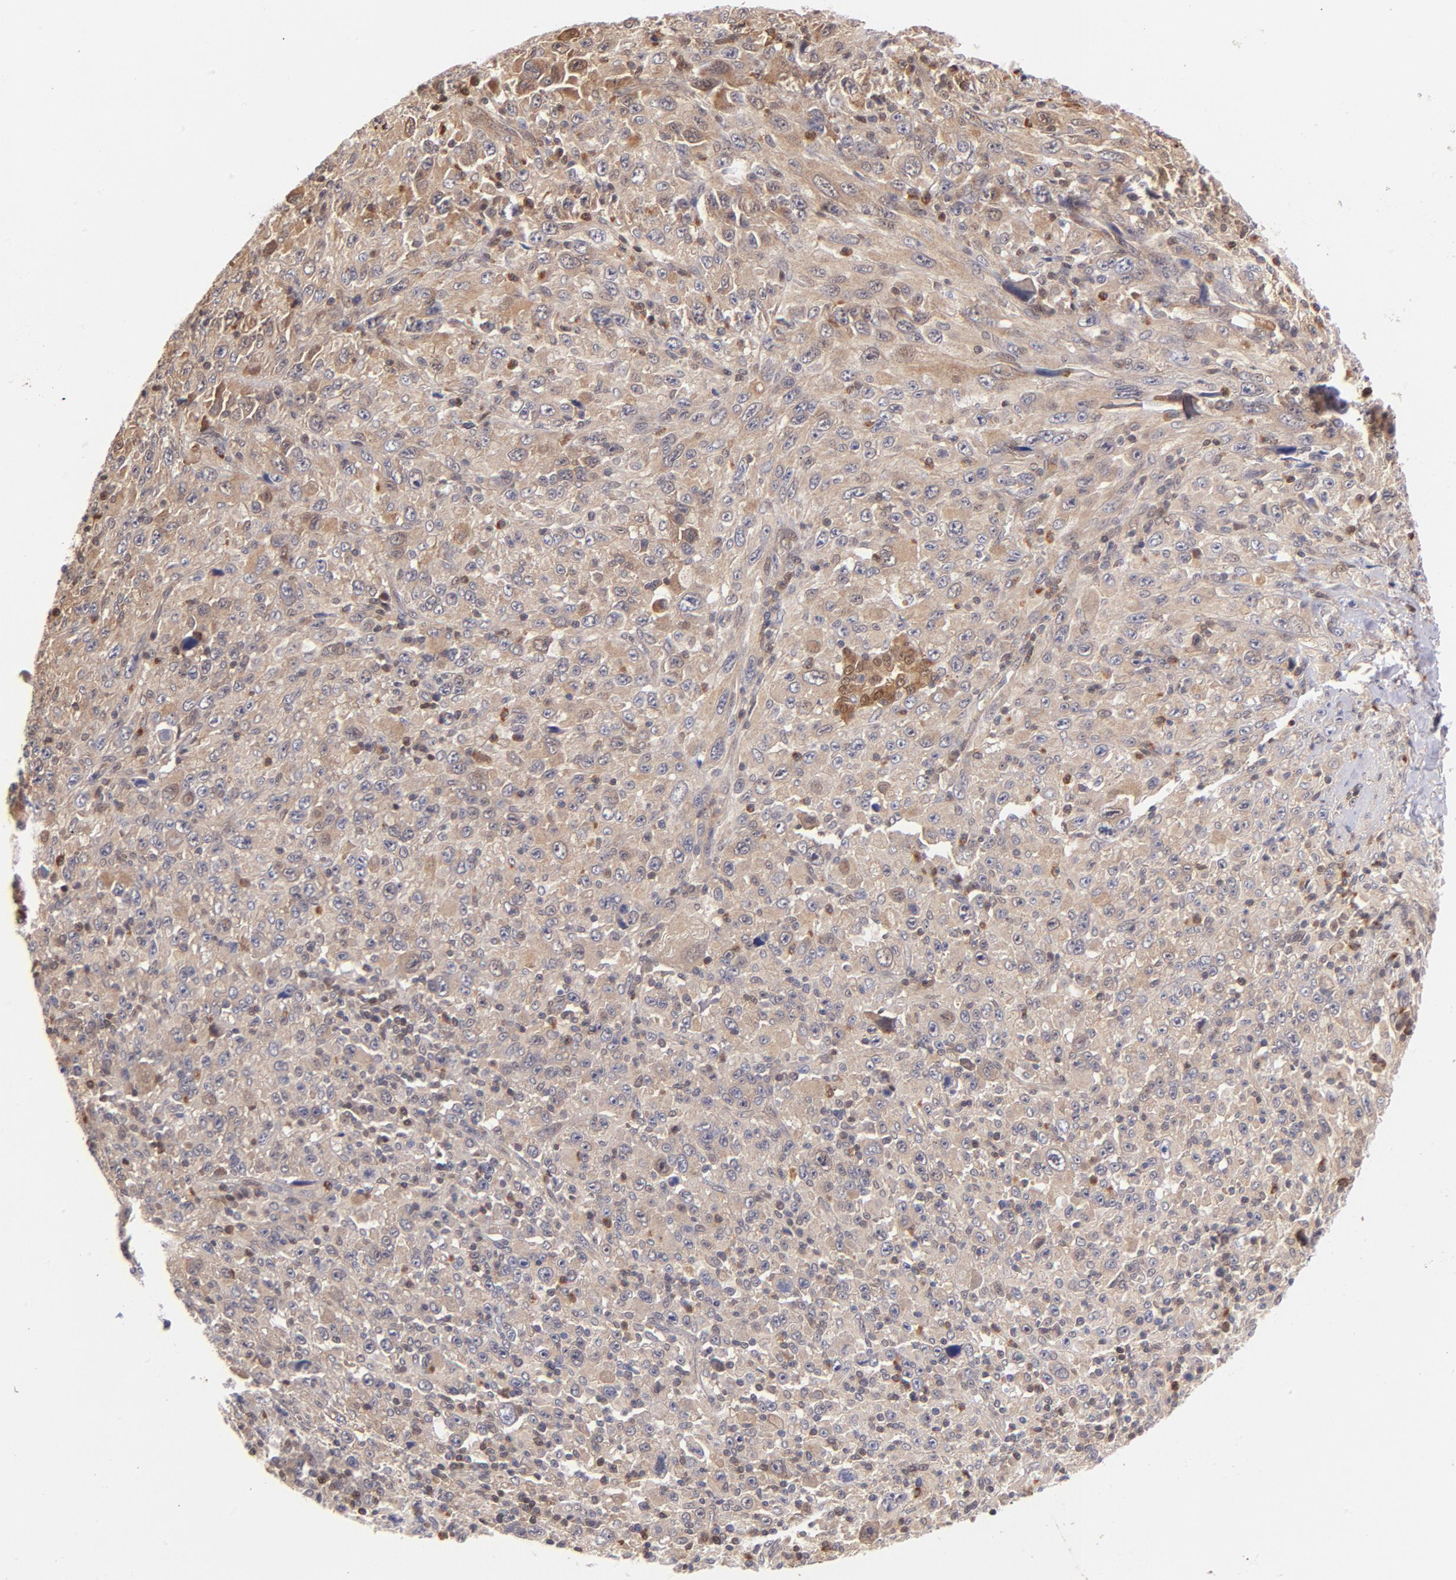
{"staining": {"intensity": "weak", "quantity": ">75%", "location": "cytoplasmic/membranous"}, "tissue": "melanoma", "cell_type": "Tumor cells", "image_type": "cancer", "snomed": [{"axis": "morphology", "description": "Malignant melanoma, Metastatic site"}, {"axis": "topography", "description": "Skin"}], "caption": "Weak cytoplasmic/membranous positivity for a protein is appreciated in approximately >75% of tumor cells of melanoma using immunohistochemistry.", "gene": "YWHAB", "patient": {"sex": "female", "age": 56}}